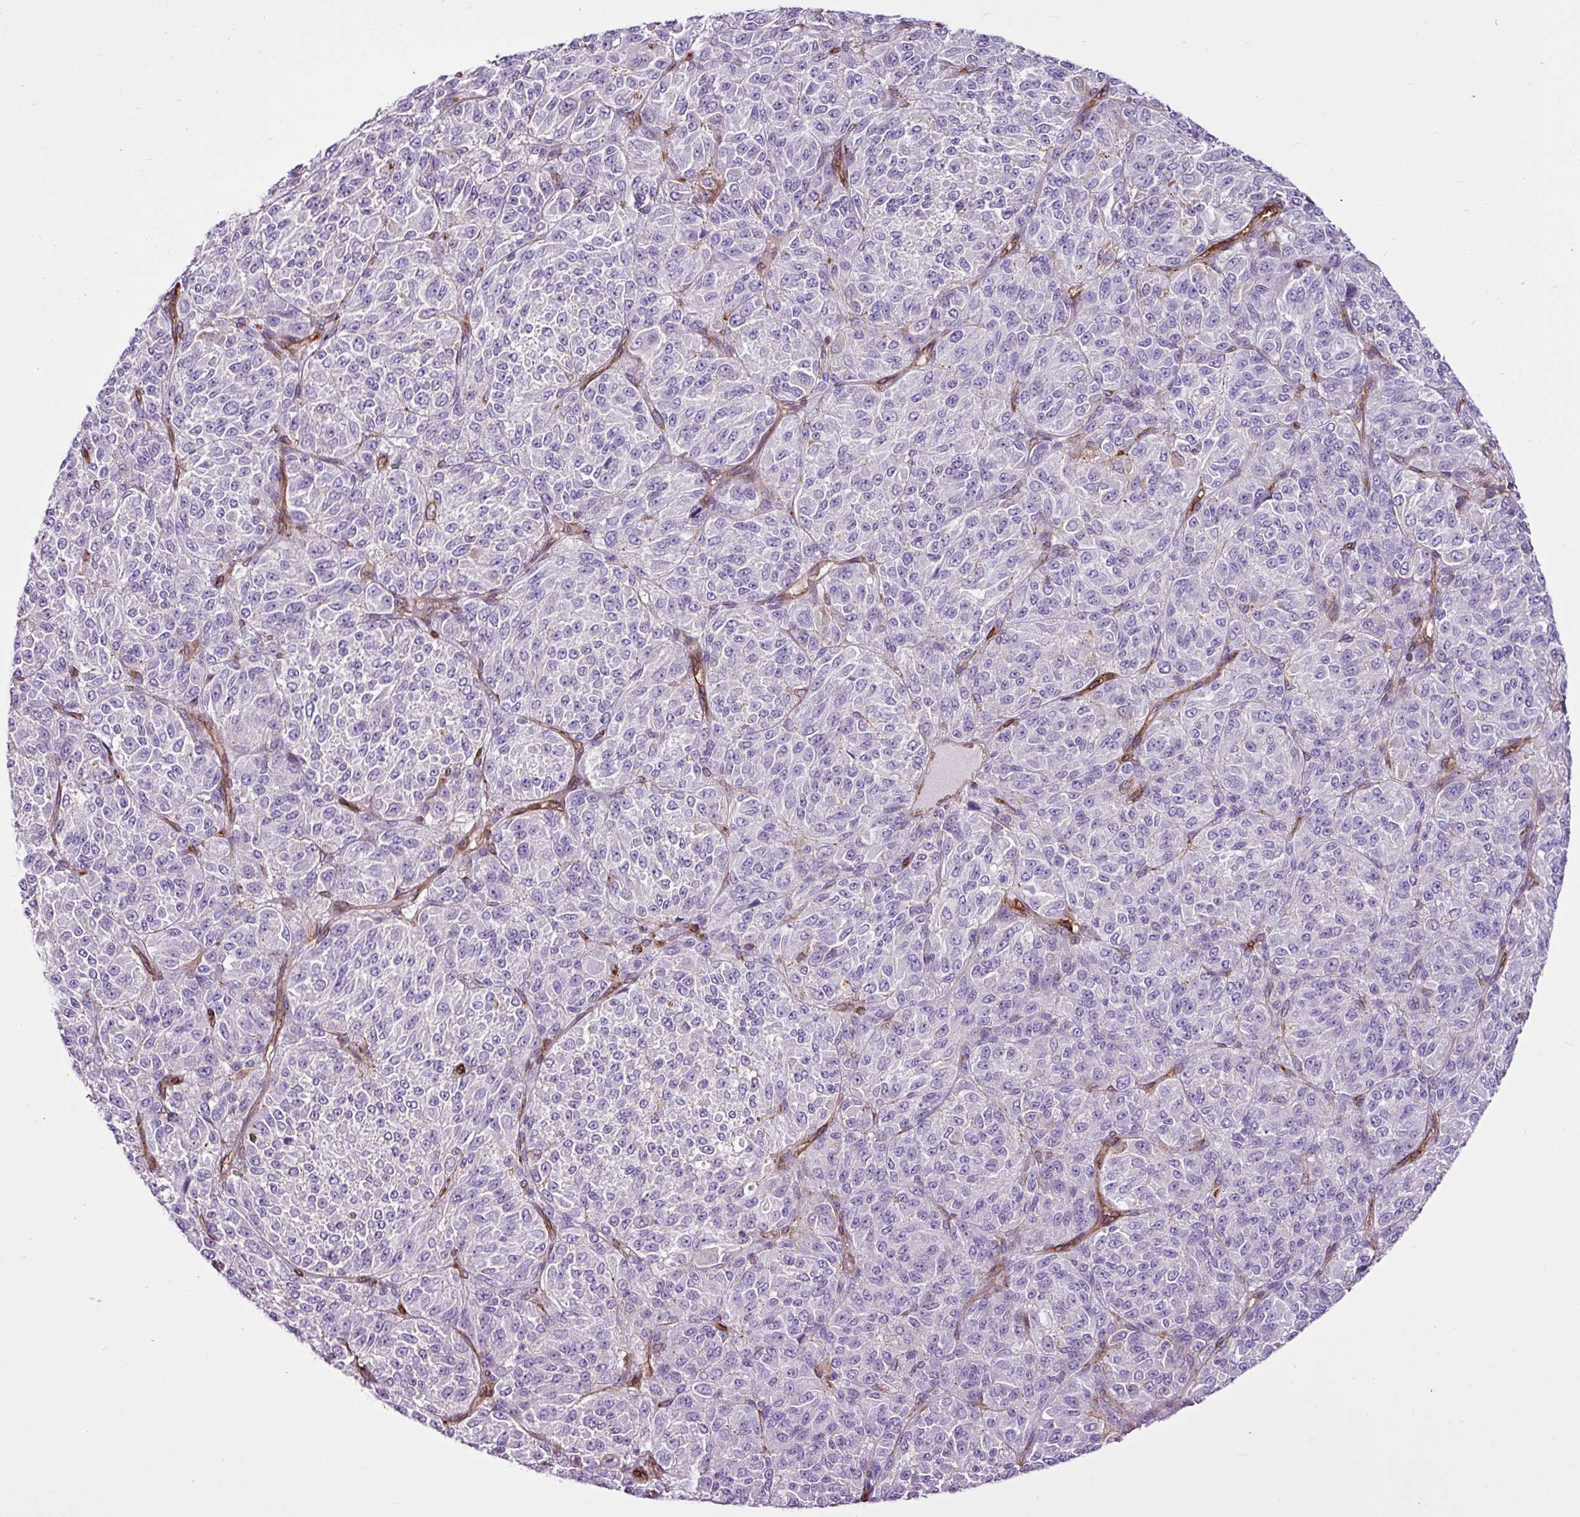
{"staining": {"intensity": "negative", "quantity": "none", "location": "none"}, "tissue": "melanoma", "cell_type": "Tumor cells", "image_type": "cancer", "snomed": [{"axis": "morphology", "description": "Malignant melanoma, Metastatic site"}, {"axis": "topography", "description": "Brain"}], "caption": "This is an immunohistochemistry histopathology image of human melanoma. There is no positivity in tumor cells.", "gene": "EME2", "patient": {"sex": "female", "age": 56}}